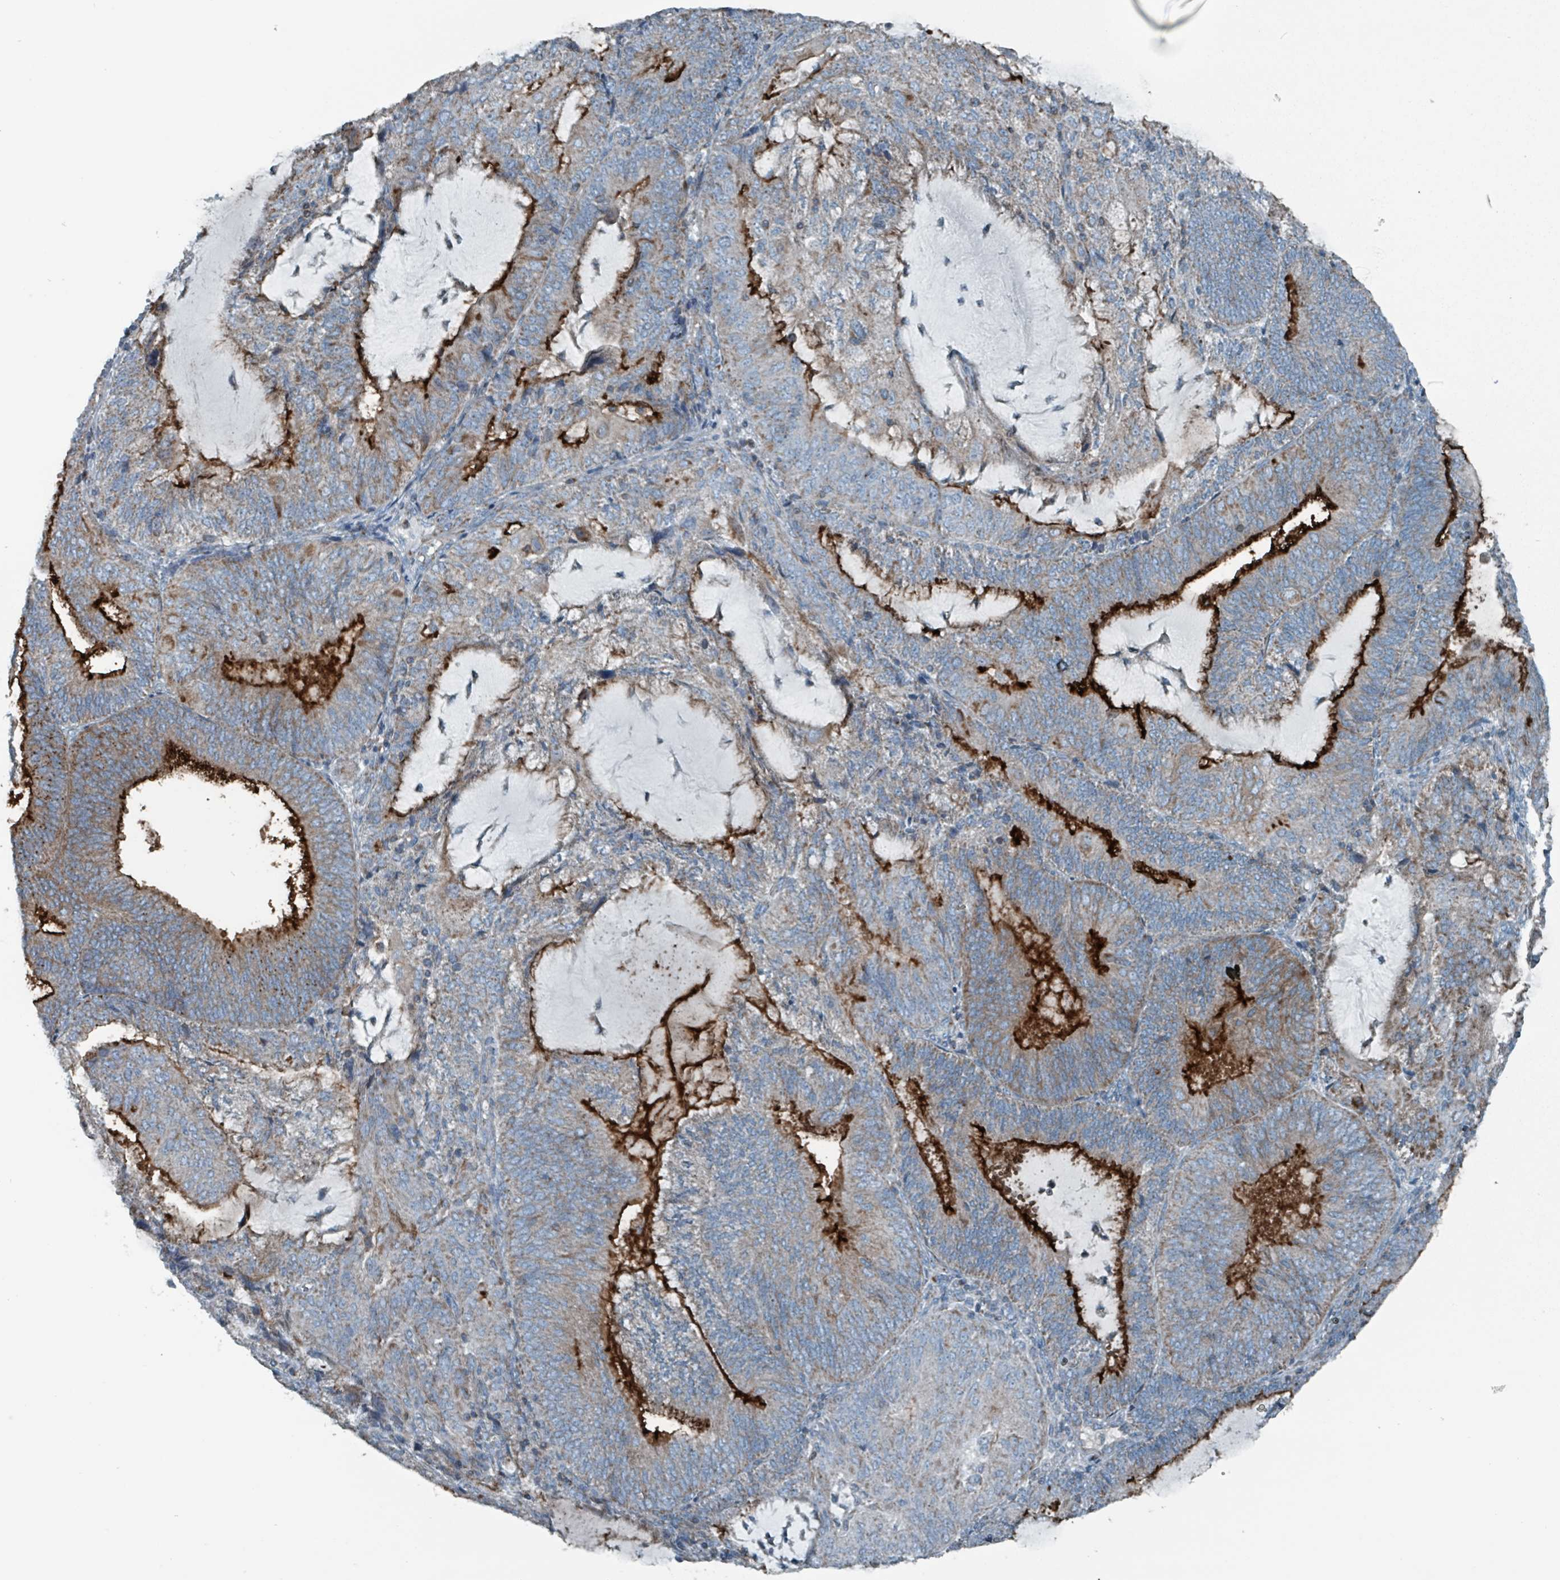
{"staining": {"intensity": "strong", "quantity": "<25%", "location": "cytoplasmic/membranous"}, "tissue": "endometrial cancer", "cell_type": "Tumor cells", "image_type": "cancer", "snomed": [{"axis": "morphology", "description": "Adenocarcinoma, NOS"}, {"axis": "topography", "description": "Endometrium"}], "caption": "The histopathology image demonstrates immunohistochemical staining of endometrial cancer (adenocarcinoma). There is strong cytoplasmic/membranous positivity is identified in about <25% of tumor cells.", "gene": "ABHD18", "patient": {"sex": "female", "age": 81}}